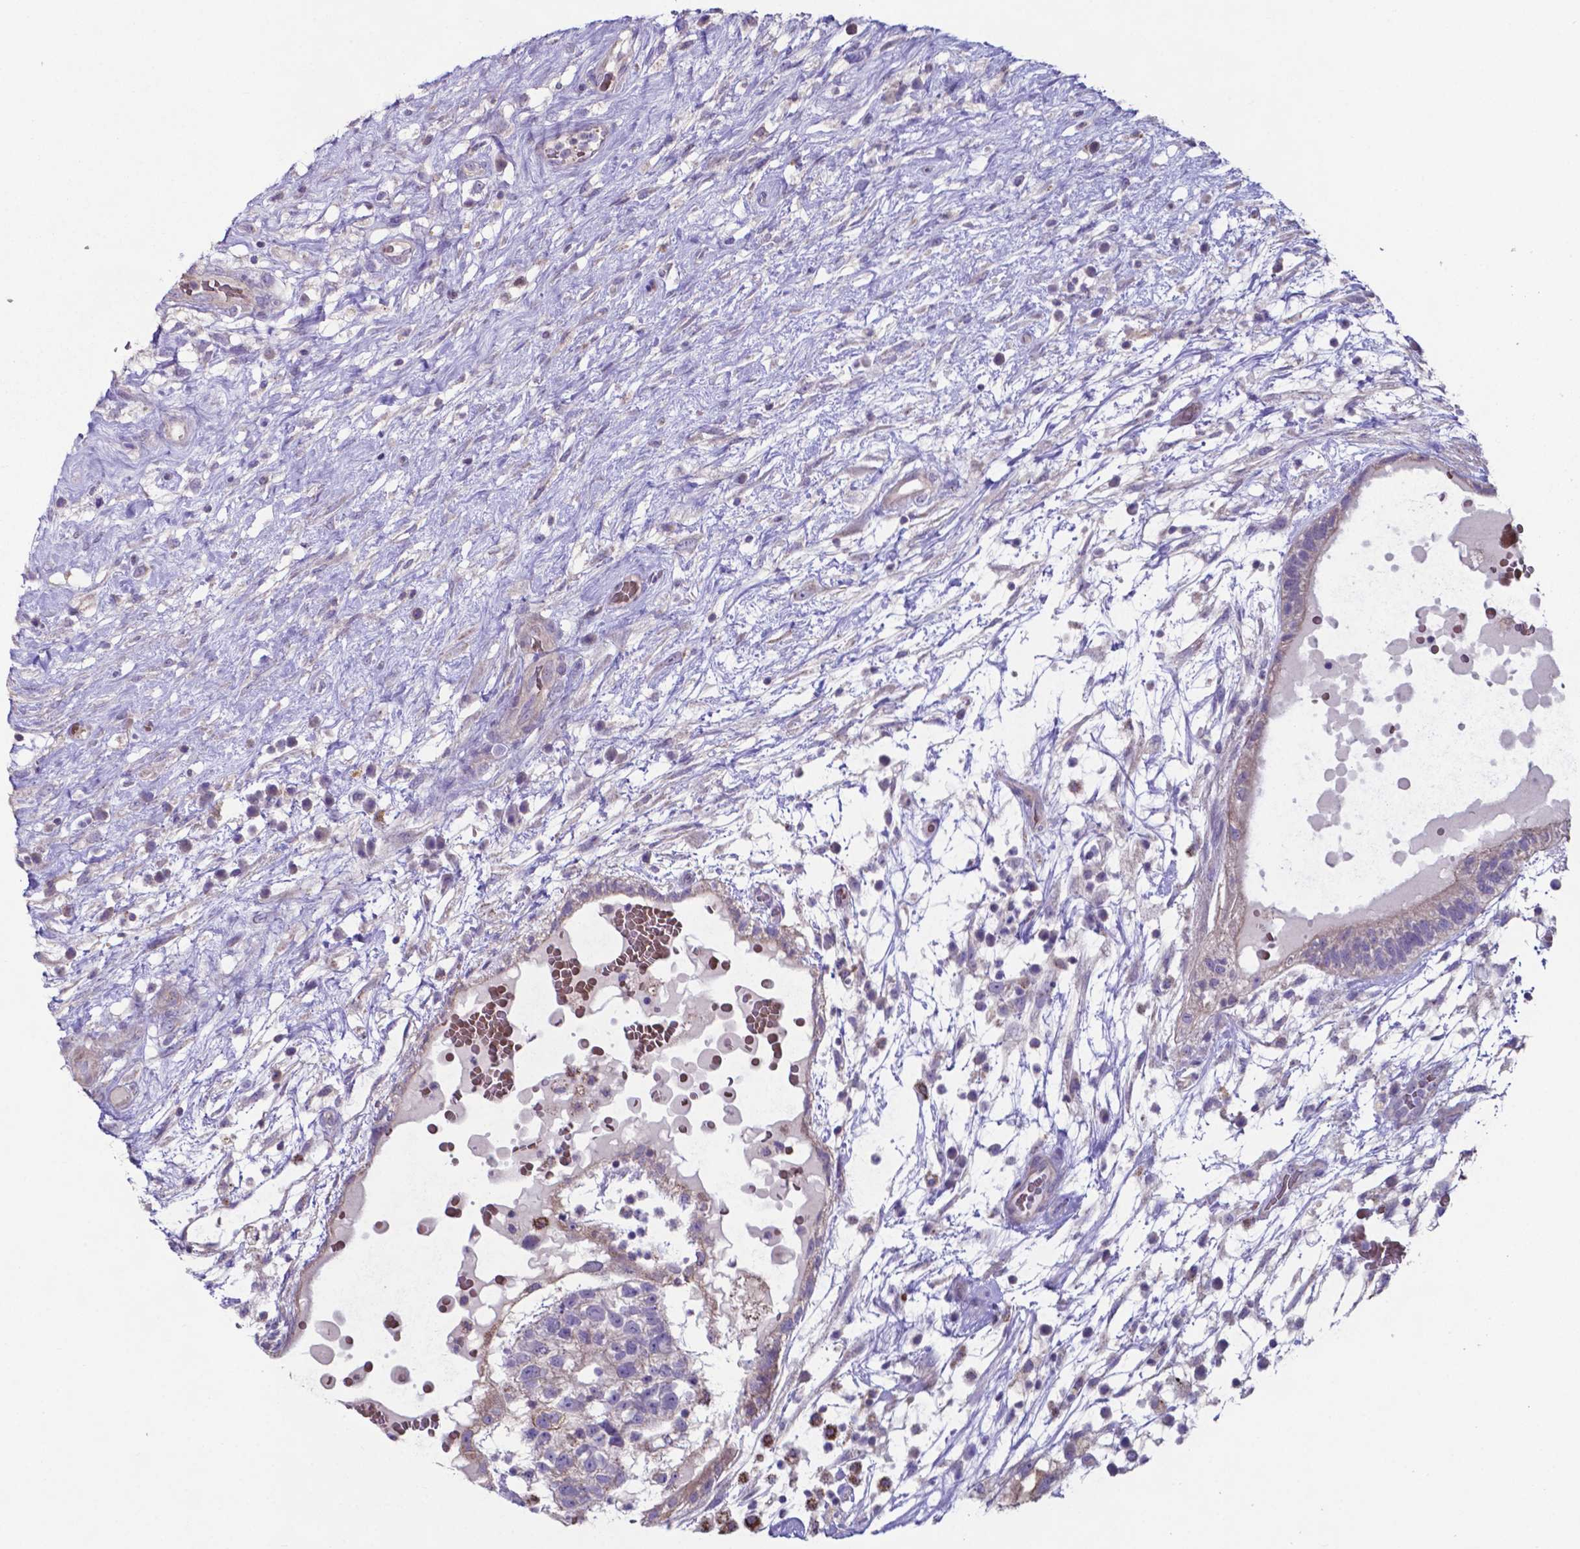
{"staining": {"intensity": "negative", "quantity": "none", "location": "none"}, "tissue": "testis cancer", "cell_type": "Tumor cells", "image_type": "cancer", "snomed": [{"axis": "morphology", "description": "Normal tissue, NOS"}, {"axis": "morphology", "description": "Carcinoma, Embryonal, NOS"}, {"axis": "topography", "description": "Testis"}], "caption": "An immunohistochemistry (IHC) photomicrograph of embryonal carcinoma (testis) is shown. There is no staining in tumor cells of embryonal carcinoma (testis).", "gene": "TYRO3", "patient": {"sex": "male", "age": 32}}